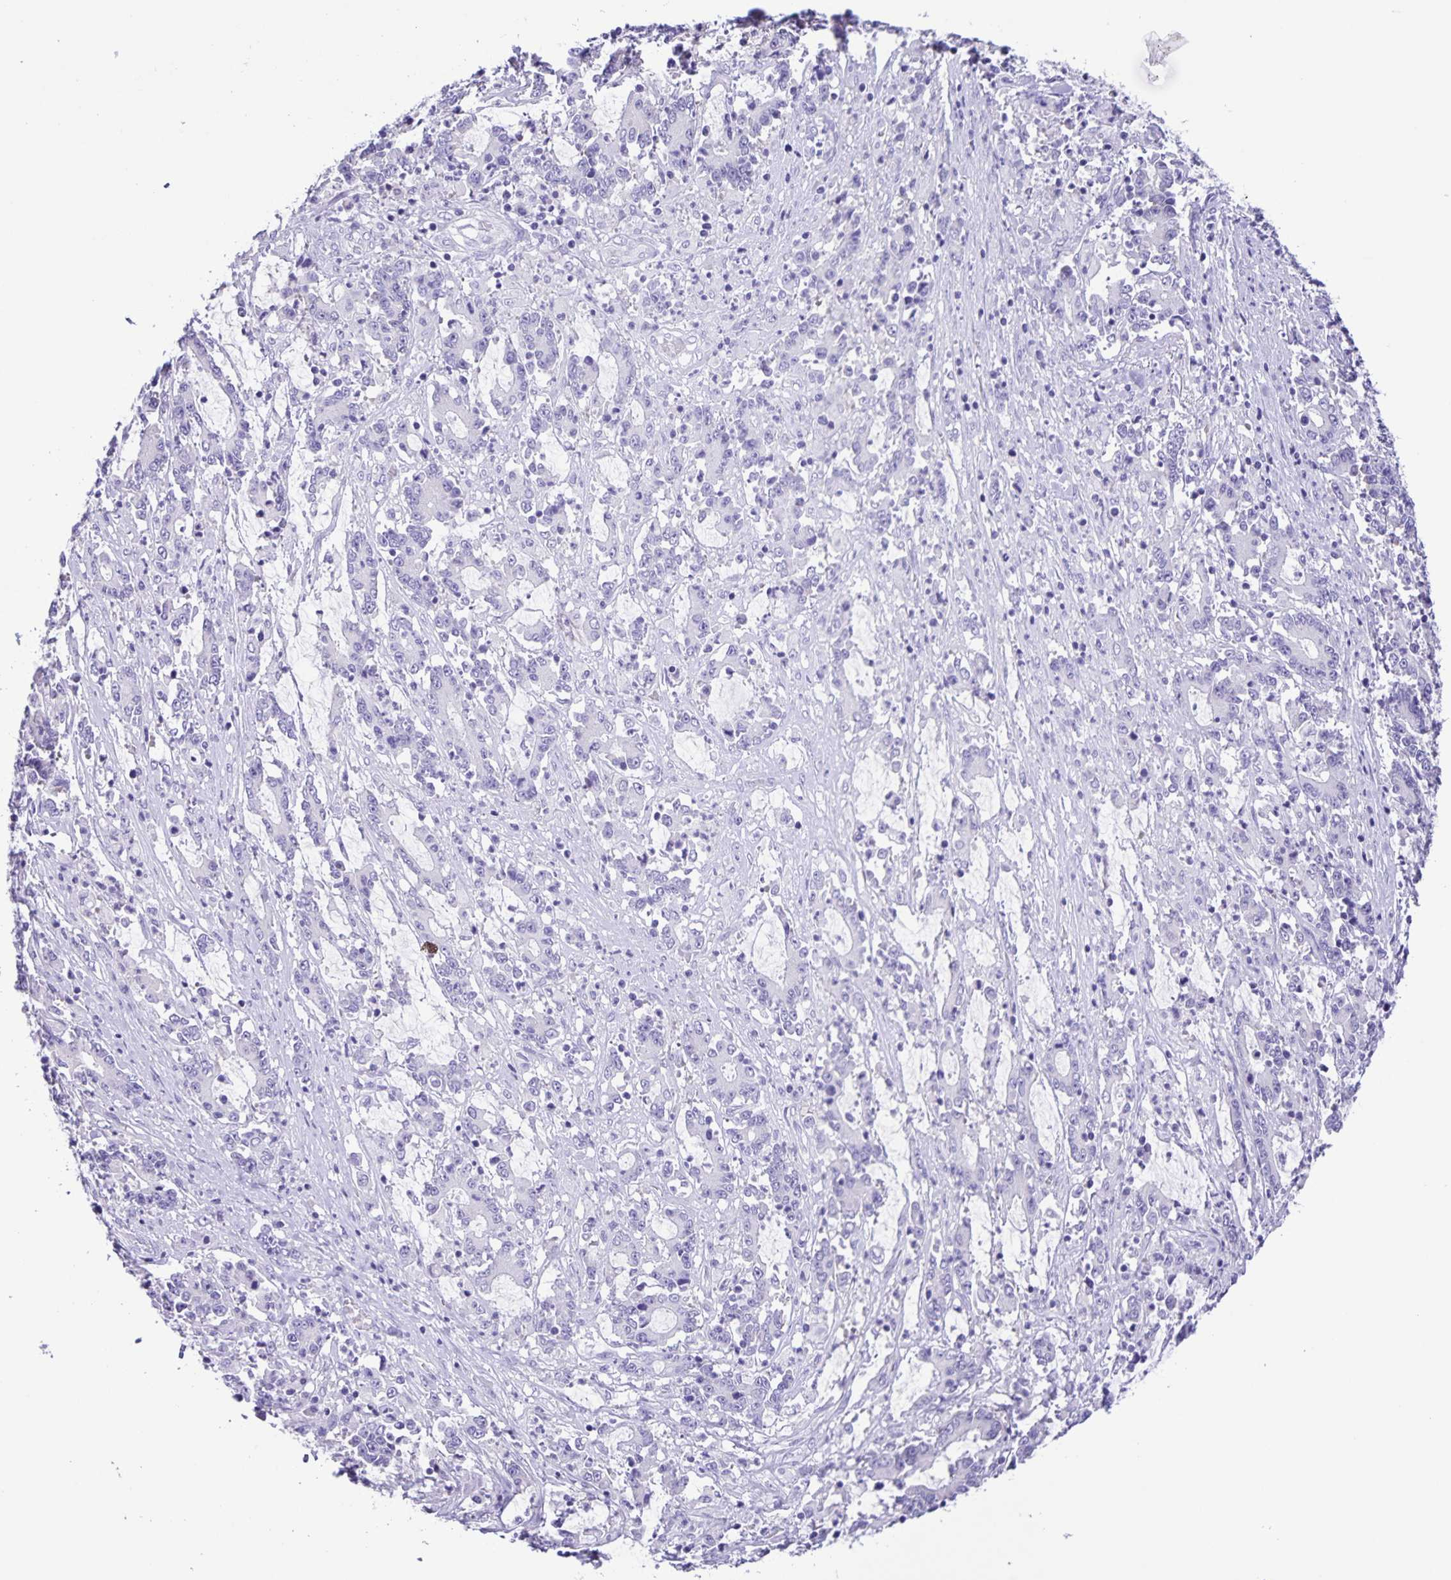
{"staining": {"intensity": "negative", "quantity": "none", "location": "none"}, "tissue": "stomach cancer", "cell_type": "Tumor cells", "image_type": "cancer", "snomed": [{"axis": "morphology", "description": "Adenocarcinoma, NOS"}, {"axis": "topography", "description": "Stomach, upper"}], "caption": "Stomach cancer (adenocarcinoma) was stained to show a protein in brown. There is no significant staining in tumor cells.", "gene": "CAPSL", "patient": {"sex": "male", "age": 68}}